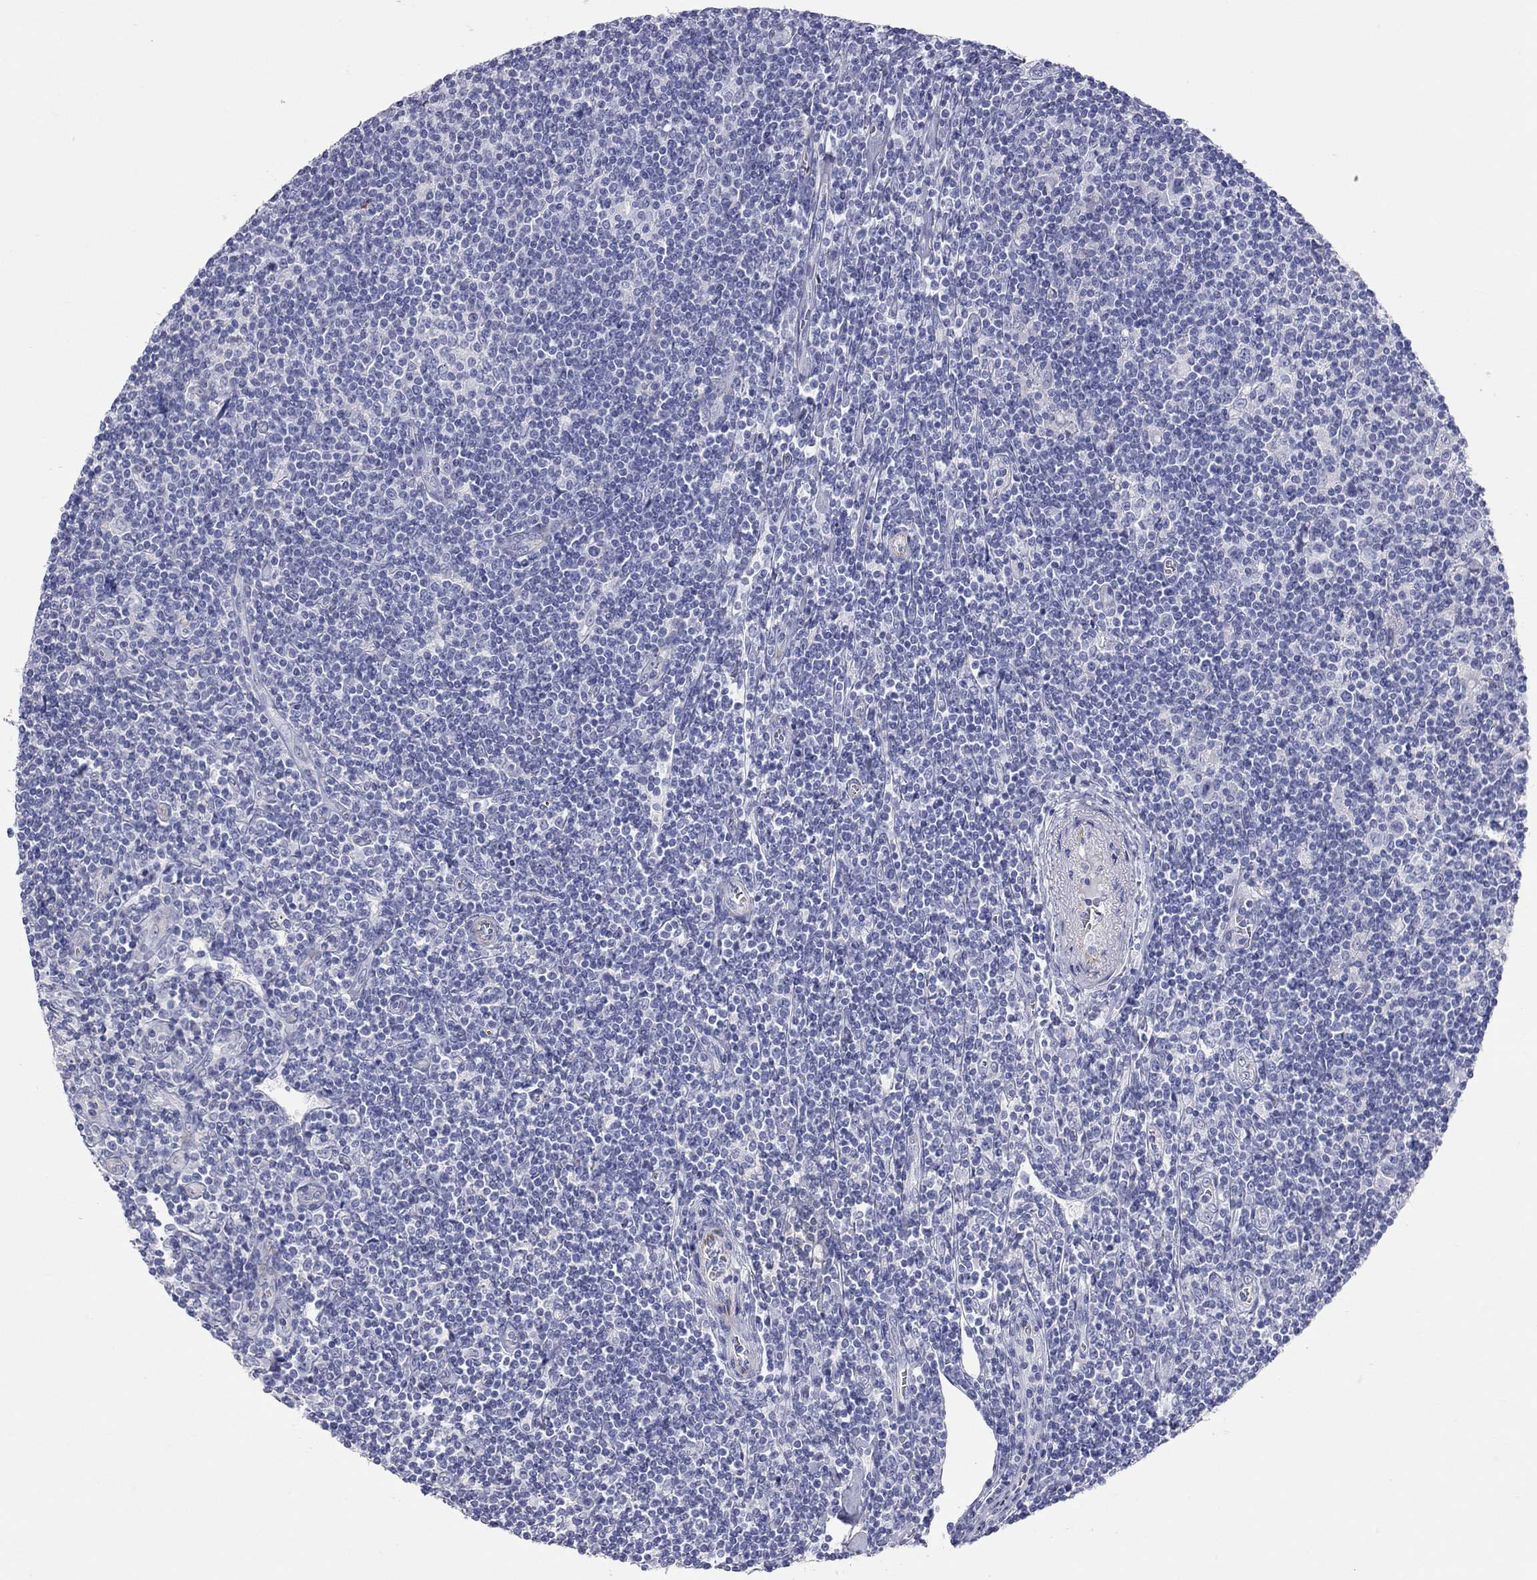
{"staining": {"intensity": "negative", "quantity": "none", "location": "none"}, "tissue": "lymphoma", "cell_type": "Tumor cells", "image_type": "cancer", "snomed": [{"axis": "morphology", "description": "Hodgkin's disease, NOS"}, {"axis": "topography", "description": "Lymph node"}], "caption": "Image shows no significant protein staining in tumor cells of Hodgkin's disease.", "gene": "PCDHGC5", "patient": {"sex": "male", "age": 40}}